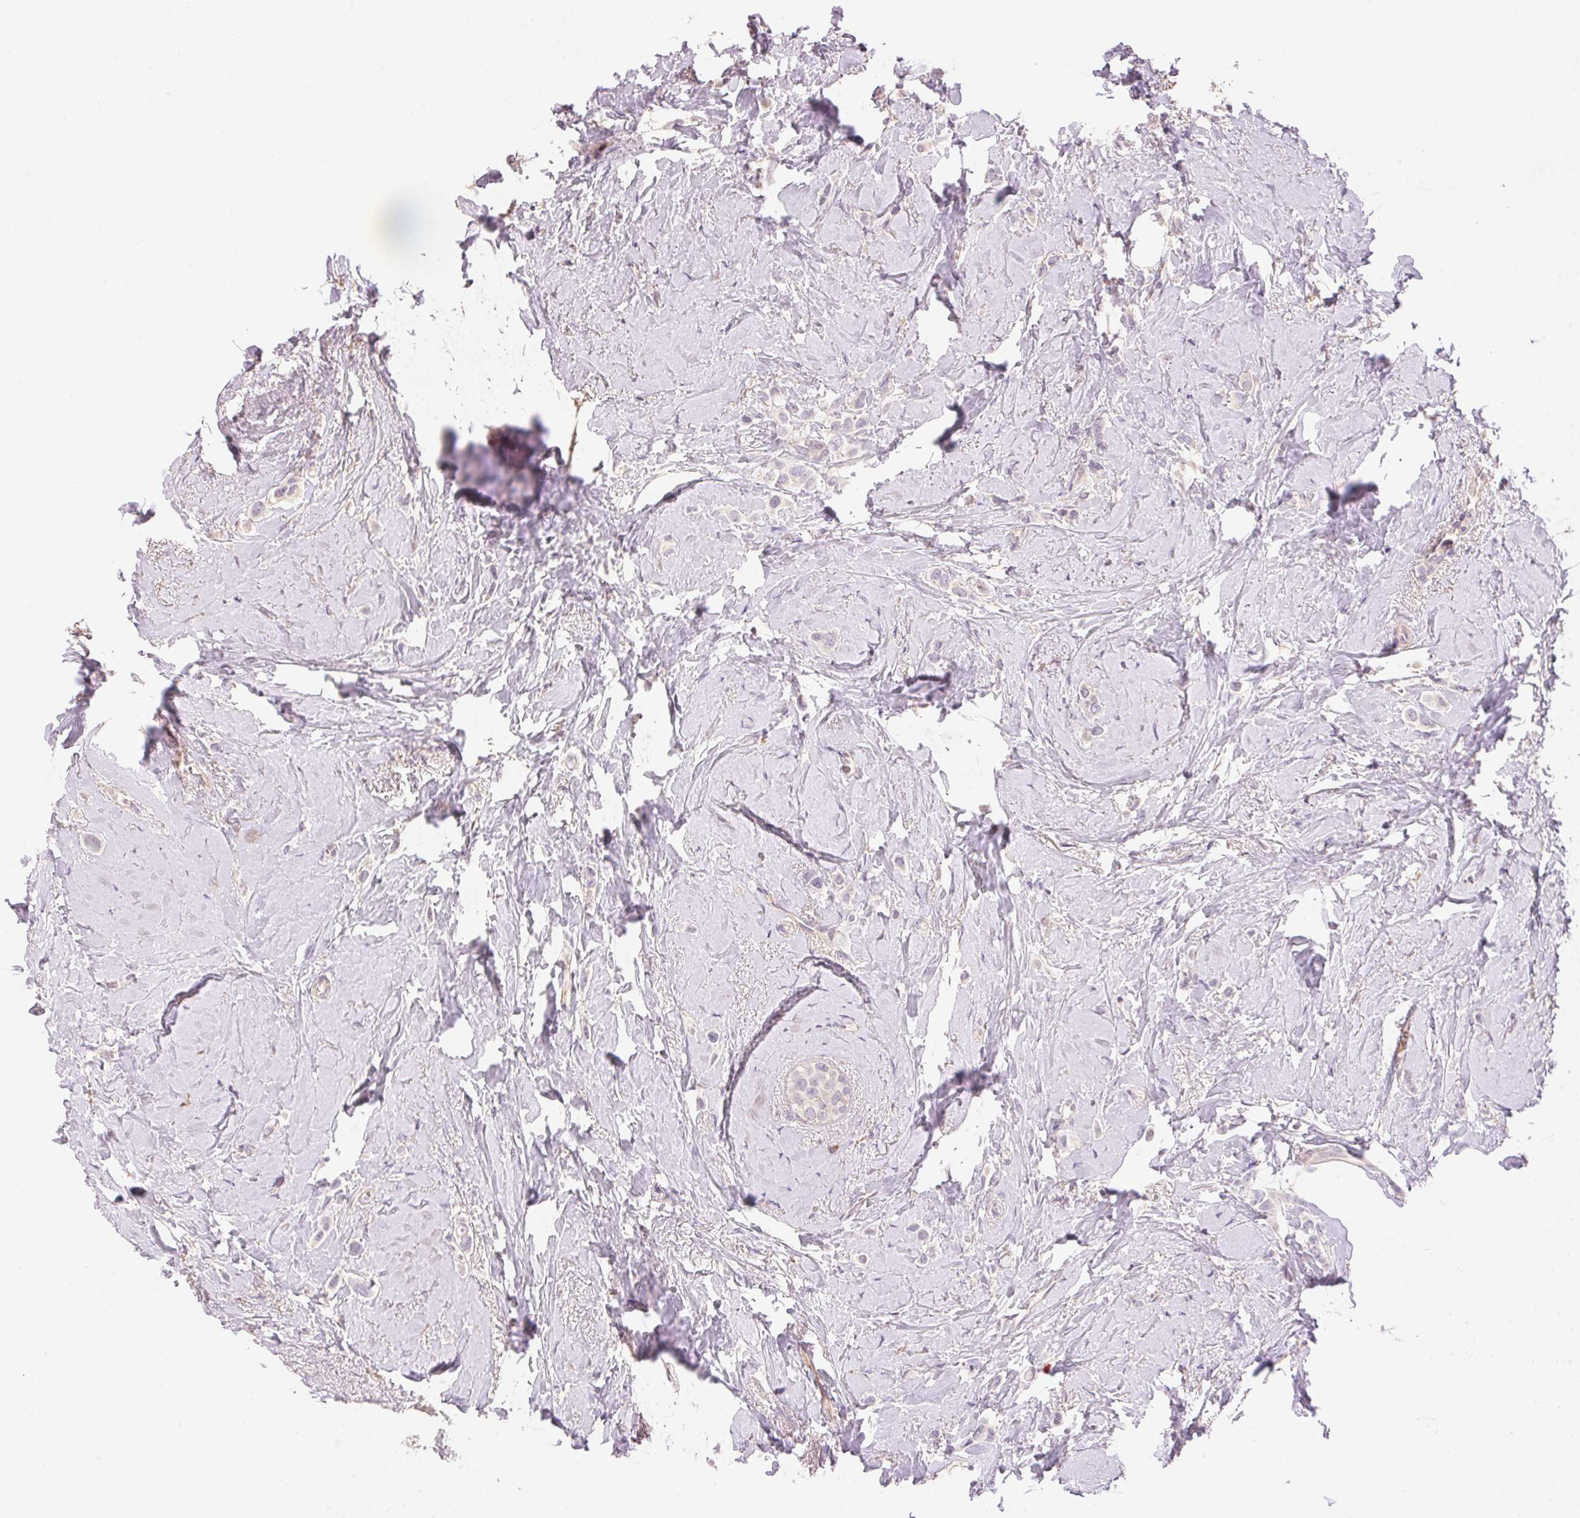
{"staining": {"intensity": "negative", "quantity": "none", "location": "none"}, "tissue": "breast cancer", "cell_type": "Tumor cells", "image_type": "cancer", "snomed": [{"axis": "morphology", "description": "Lobular carcinoma"}, {"axis": "topography", "description": "Breast"}], "caption": "DAB (3,3'-diaminobenzidine) immunohistochemical staining of breast cancer (lobular carcinoma) exhibits no significant positivity in tumor cells.", "gene": "LYZL6", "patient": {"sex": "female", "age": 66}}